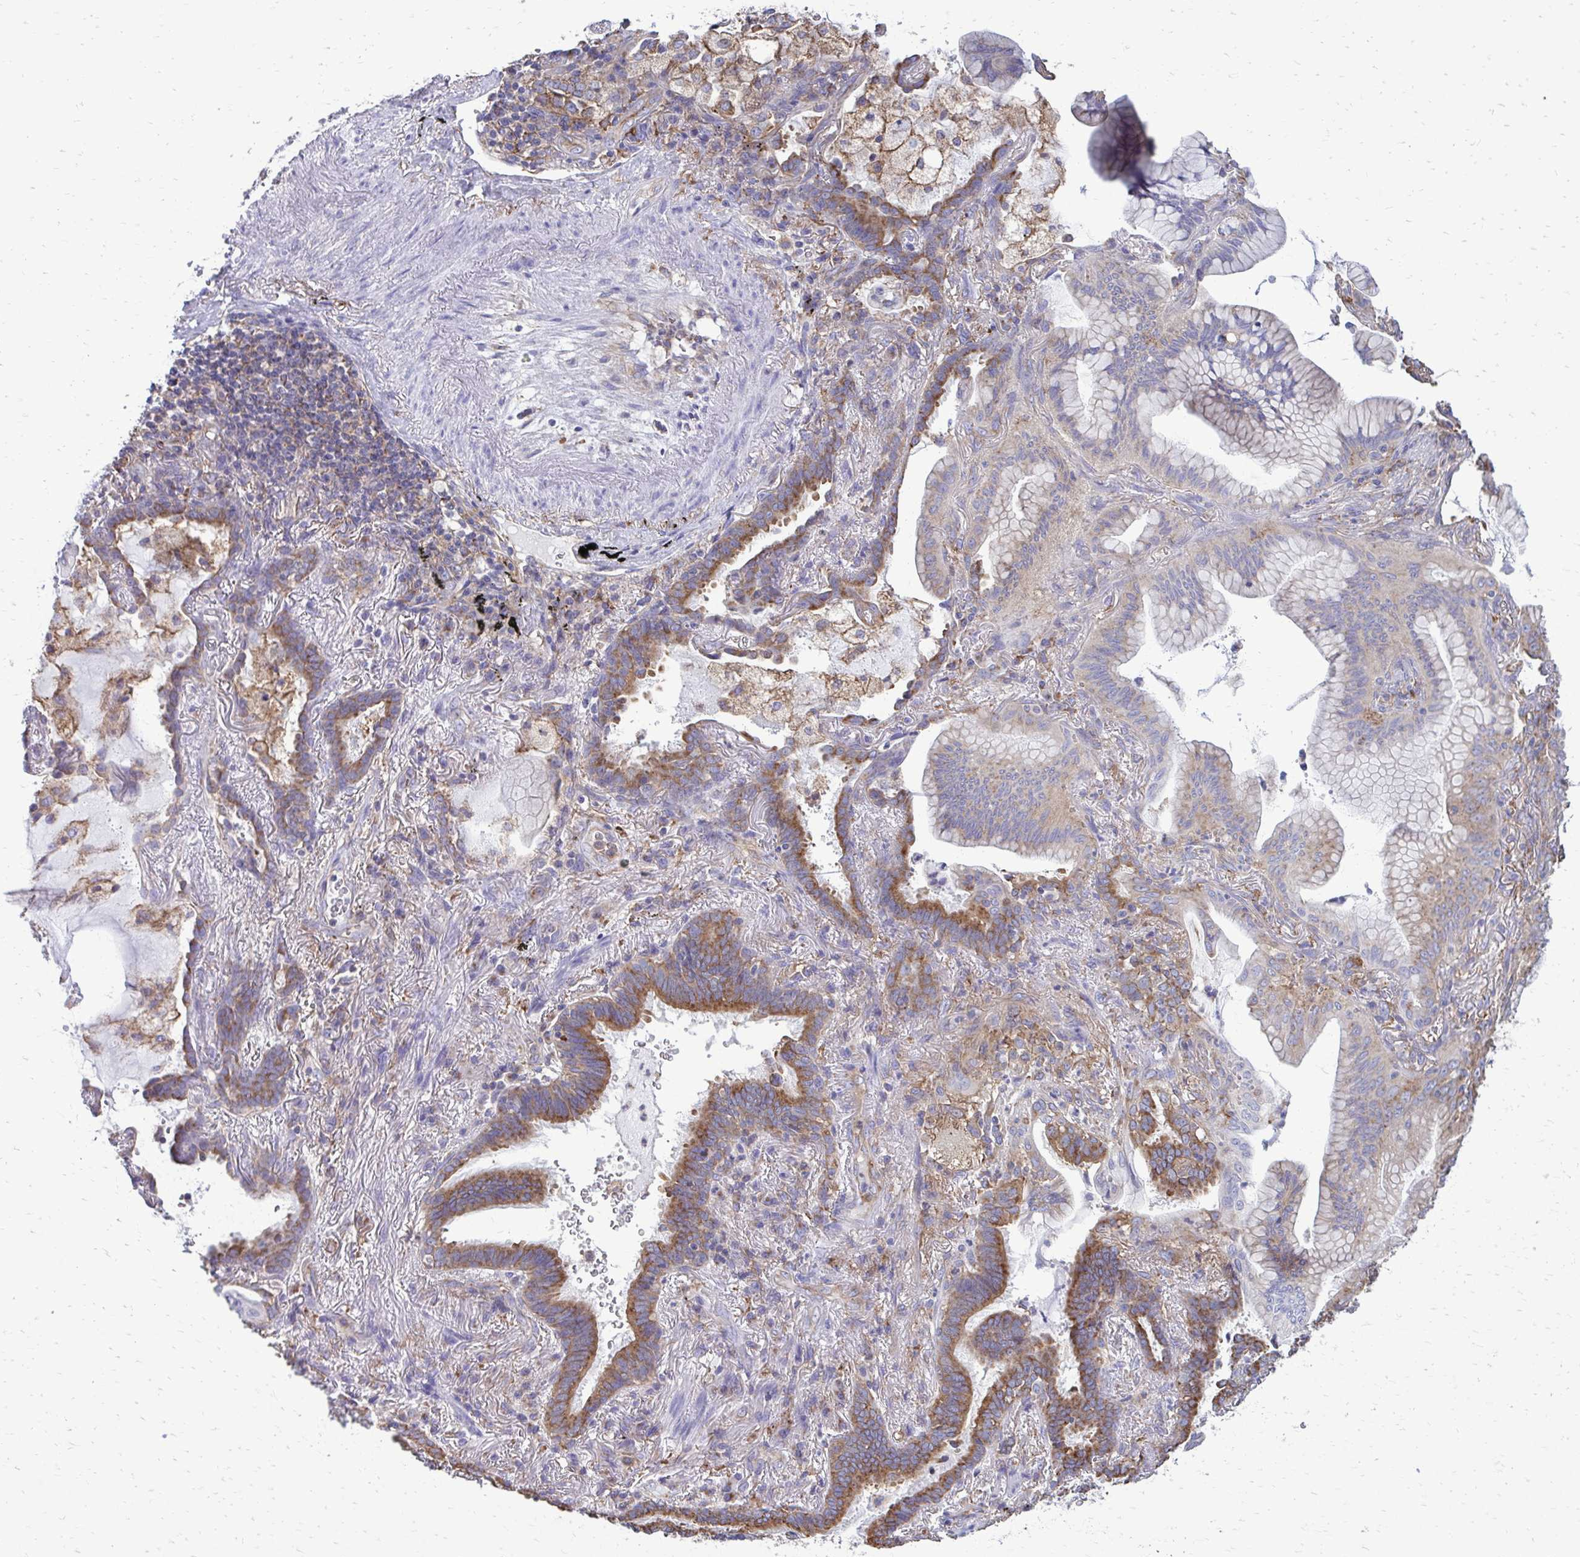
{"staining": {"intensity": "moderate", "quantity": "25%-75%", "location": "cytoplasmic/membranous"}, "tissue": "lung cancer", "cell_type": "Tumor cells", "image_type": "cancer", "snomed": [{"axis": "morphology", "description": "Adenocarcinoma, NOS"}, {"axis": "topography", "description": "Lung"}], "caption": "Human lung adenocarcinoma stained for a protein (brown) exhibits moderate cytoplasmic/membranous positive staining in about 25%-75% of tumor cells.", "gene": "CLTA", "patient": {"sex": "male", "age": 77}}